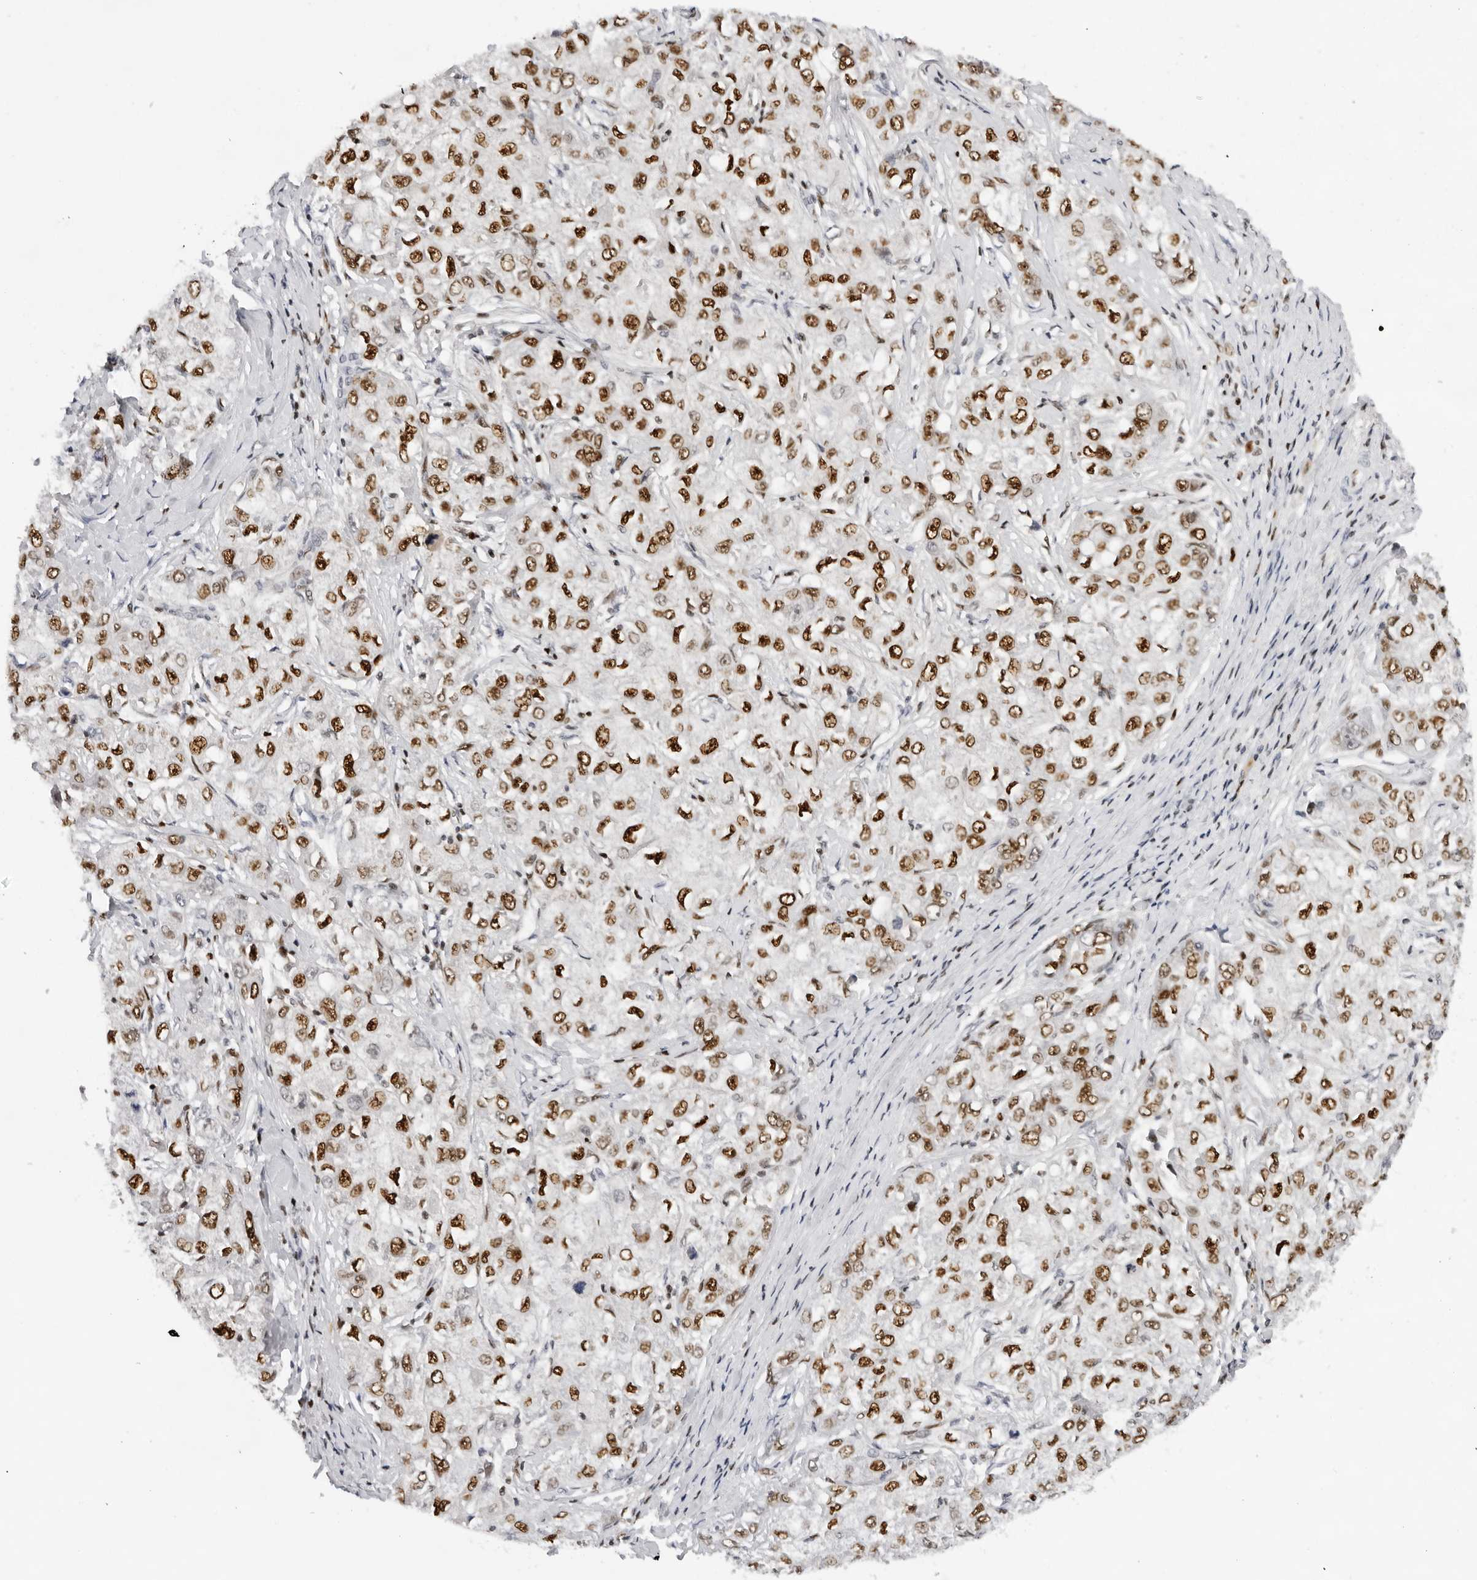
{"staining": {"intensity": "moderate", "quantity": ">75%", "location": "nuclear"}, "tissue": "liver cancer", "cell_type": "Tumor cells", "image_type": "cancer", "snomed": [{"axis": "morphology", "description": "Carcinoma, Hepatocellular, NOS"}, {"axis": "topography", "description": "Liver"}], "caption": "Liver cancer (hepatocellular carcinoma) was stained to show a protein in brown. There is medium levels of moderate nuclear positivity in approximately >75% of tumor cells.", "gene": "OGG1", "patient": {"sex": "male", "age": 80}}